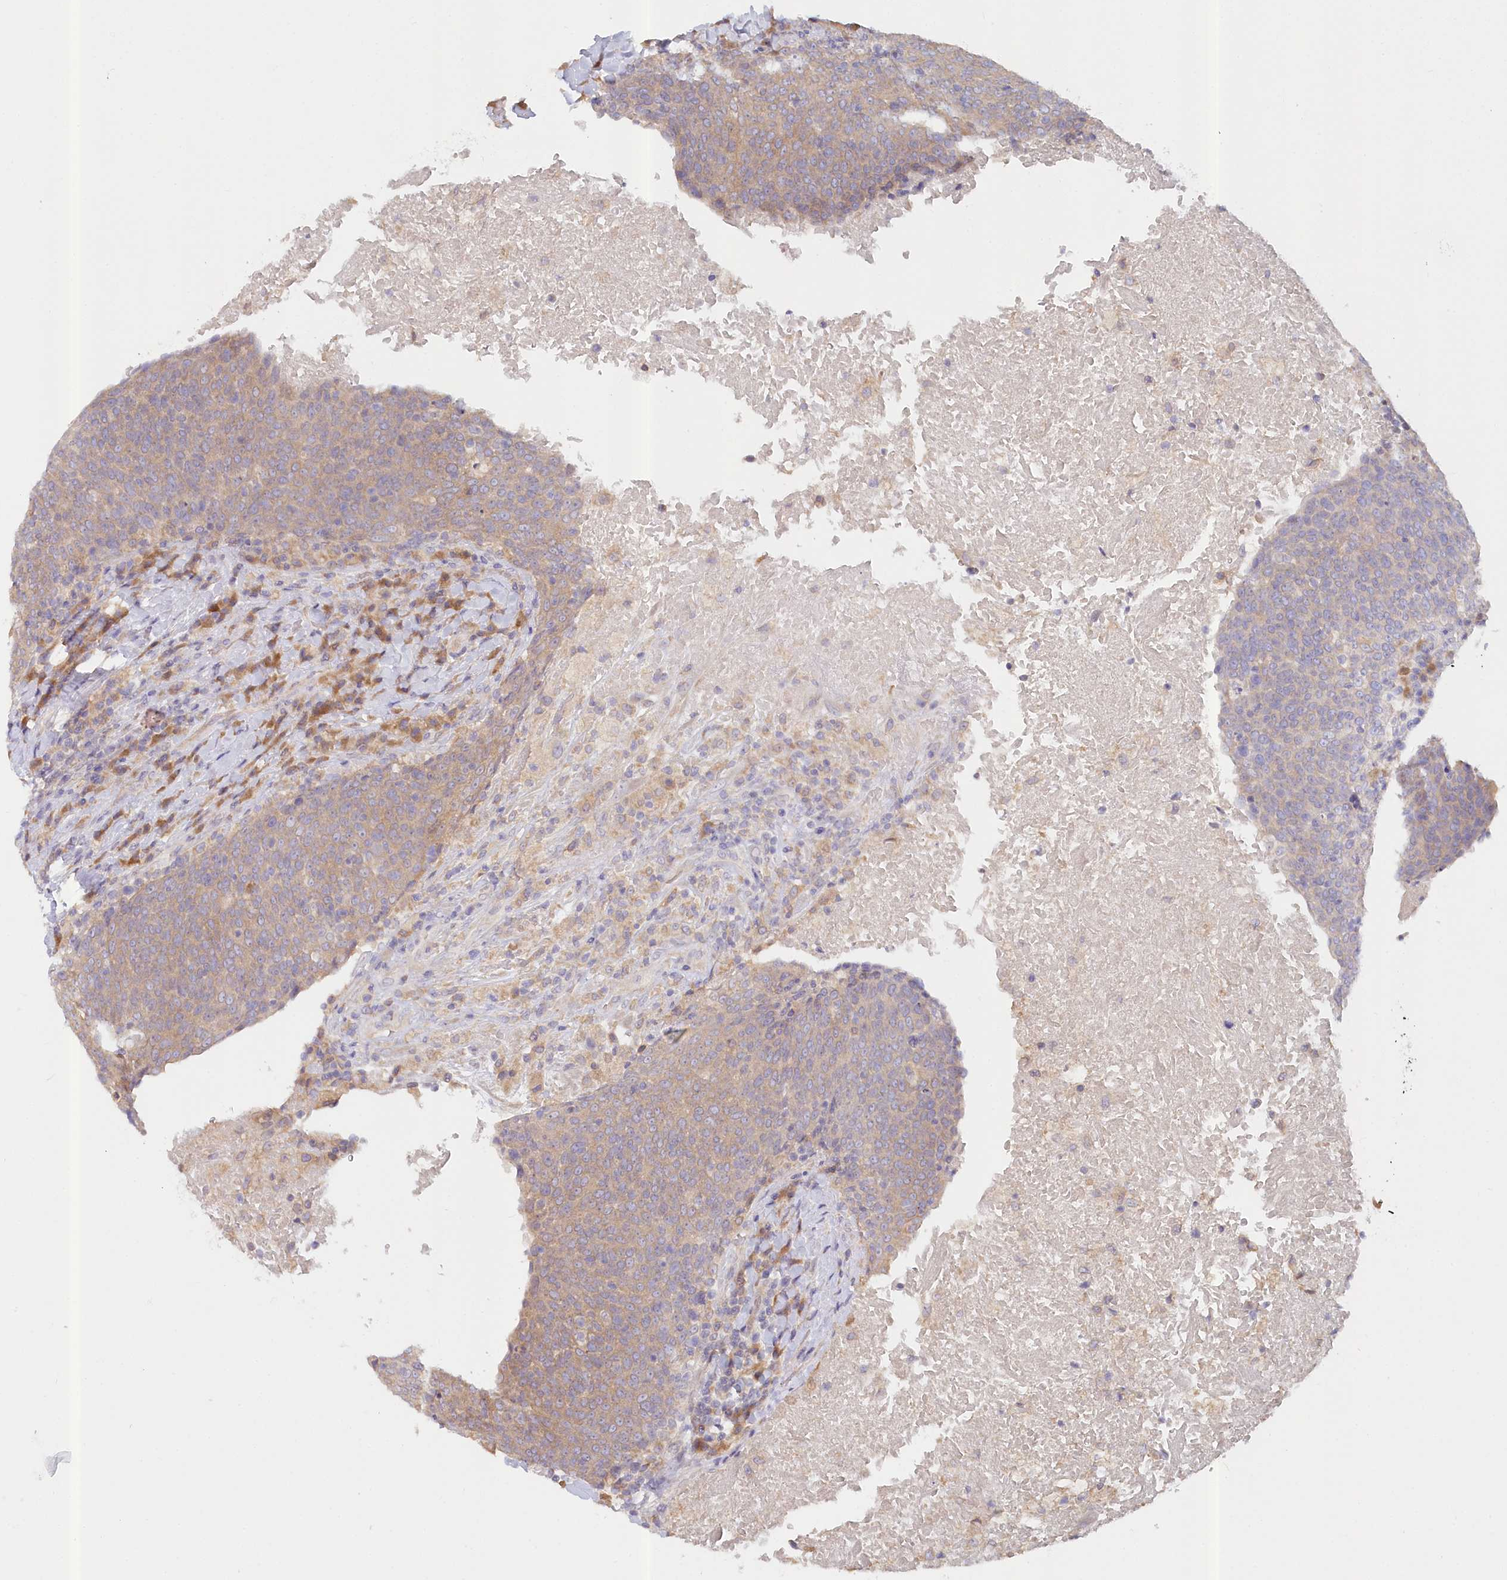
{"staining": {"intensity": "weak", "quantity": "25%-75%", "location": "cytoplasmic/membranous"}, "tissue": "head and neck cancer", "cell_type": "Tumor cells", "image_type": "cancer", "snomed": [{"axis": "morphology", "description": "Squamous cell carcinoma, NOS"}, {"axis": "morphology", "description": "Squamous cell carcinoma, metastatic, NOS"}, {"axis": "topography", "description": "Lymph node"}, {"axis": "topography", "description": "Head-Neck"}], "caption": "A brown stain shows weak cytoplasmic/membranous expression of a protein in head and neck metastatic squamous cell carcinoma tumor cells. The staining is performed using DAB brown chromogen to label protein expression. The nuclei are counter-stained blue using hematoxylin.", "gene": "PAIP2", "patient": {"sex": "male", "age": 62}}